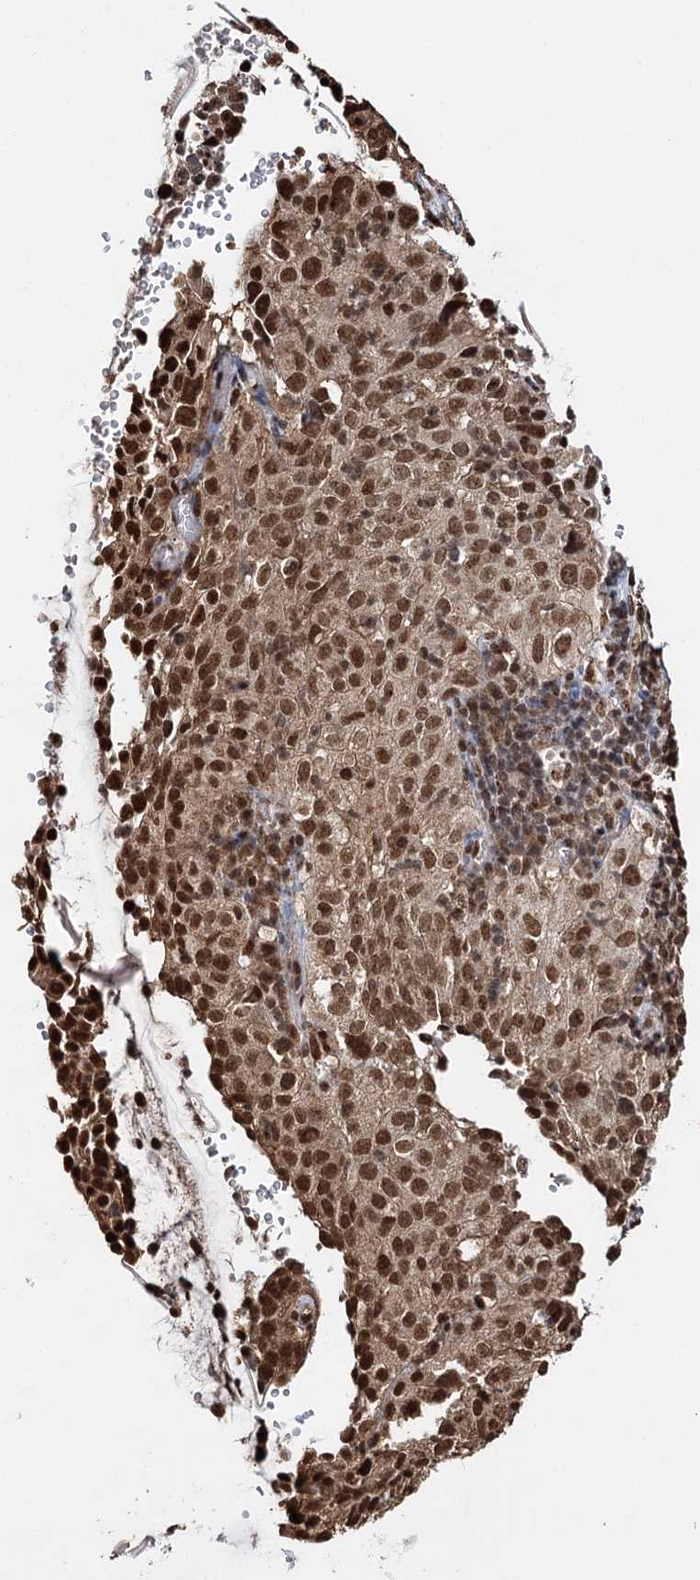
{"staining": {"intensity": "moderate", "quantity": ">75%", "location": "nuclear"}, "tissue": "cervical cancer", "cell_type": "Tumor cells", "image_type": "cancer", "snomed": [{"axis": "morphology", "description": "Squamous cell carcinoma, NOS"}, {"axis": "topography", "description": "Cervix"}], "caption": "Cervical squamous cell carcinoma tissue shows moderate nuclear staining in about >75% of tumor cells", "gene": "RPS27A", "patient": {"sex": "female", "age": 31}}